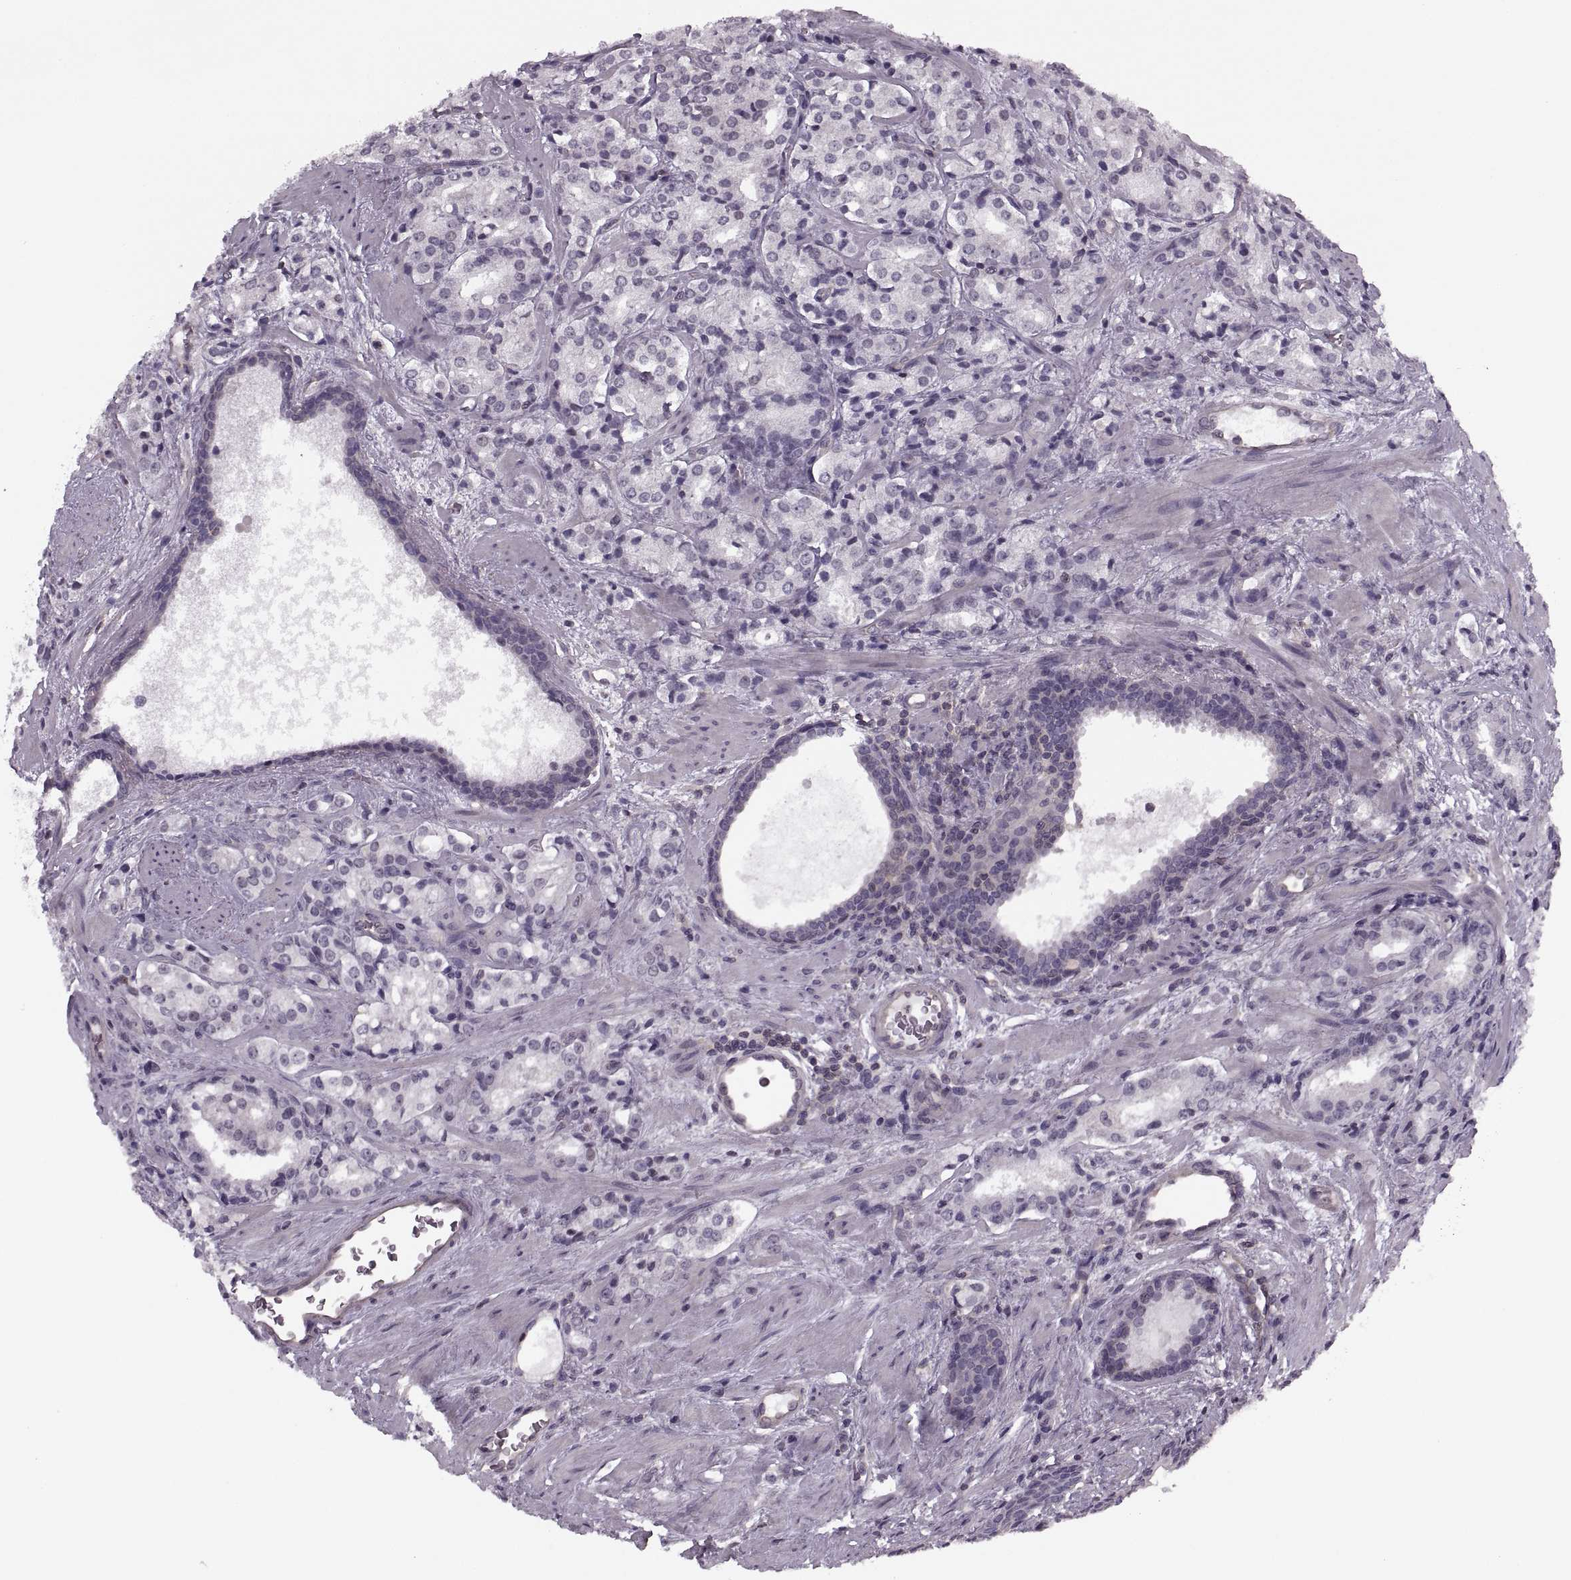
{"staining": {"intensity": "negative", "quantity": "none", "location": "none"}, "tissue": "prostate cancer", "cell_type": "Tumor cells", "image_type": "cancer", "snomed": [{"axis": "morphology", "description": "Adenocarcinoma, Low grade"}, {"axis": "topography", "description": "Prostate"}], "caption": "High power microscopy image of an immunohistochemistry (IHC) micrograph of prostate cancer (low-grade adenocarcinoma), revealing no significant expression in tumor cells.", "gene": "LUZP2", "patient": {"sex": "male", "age": 56}}